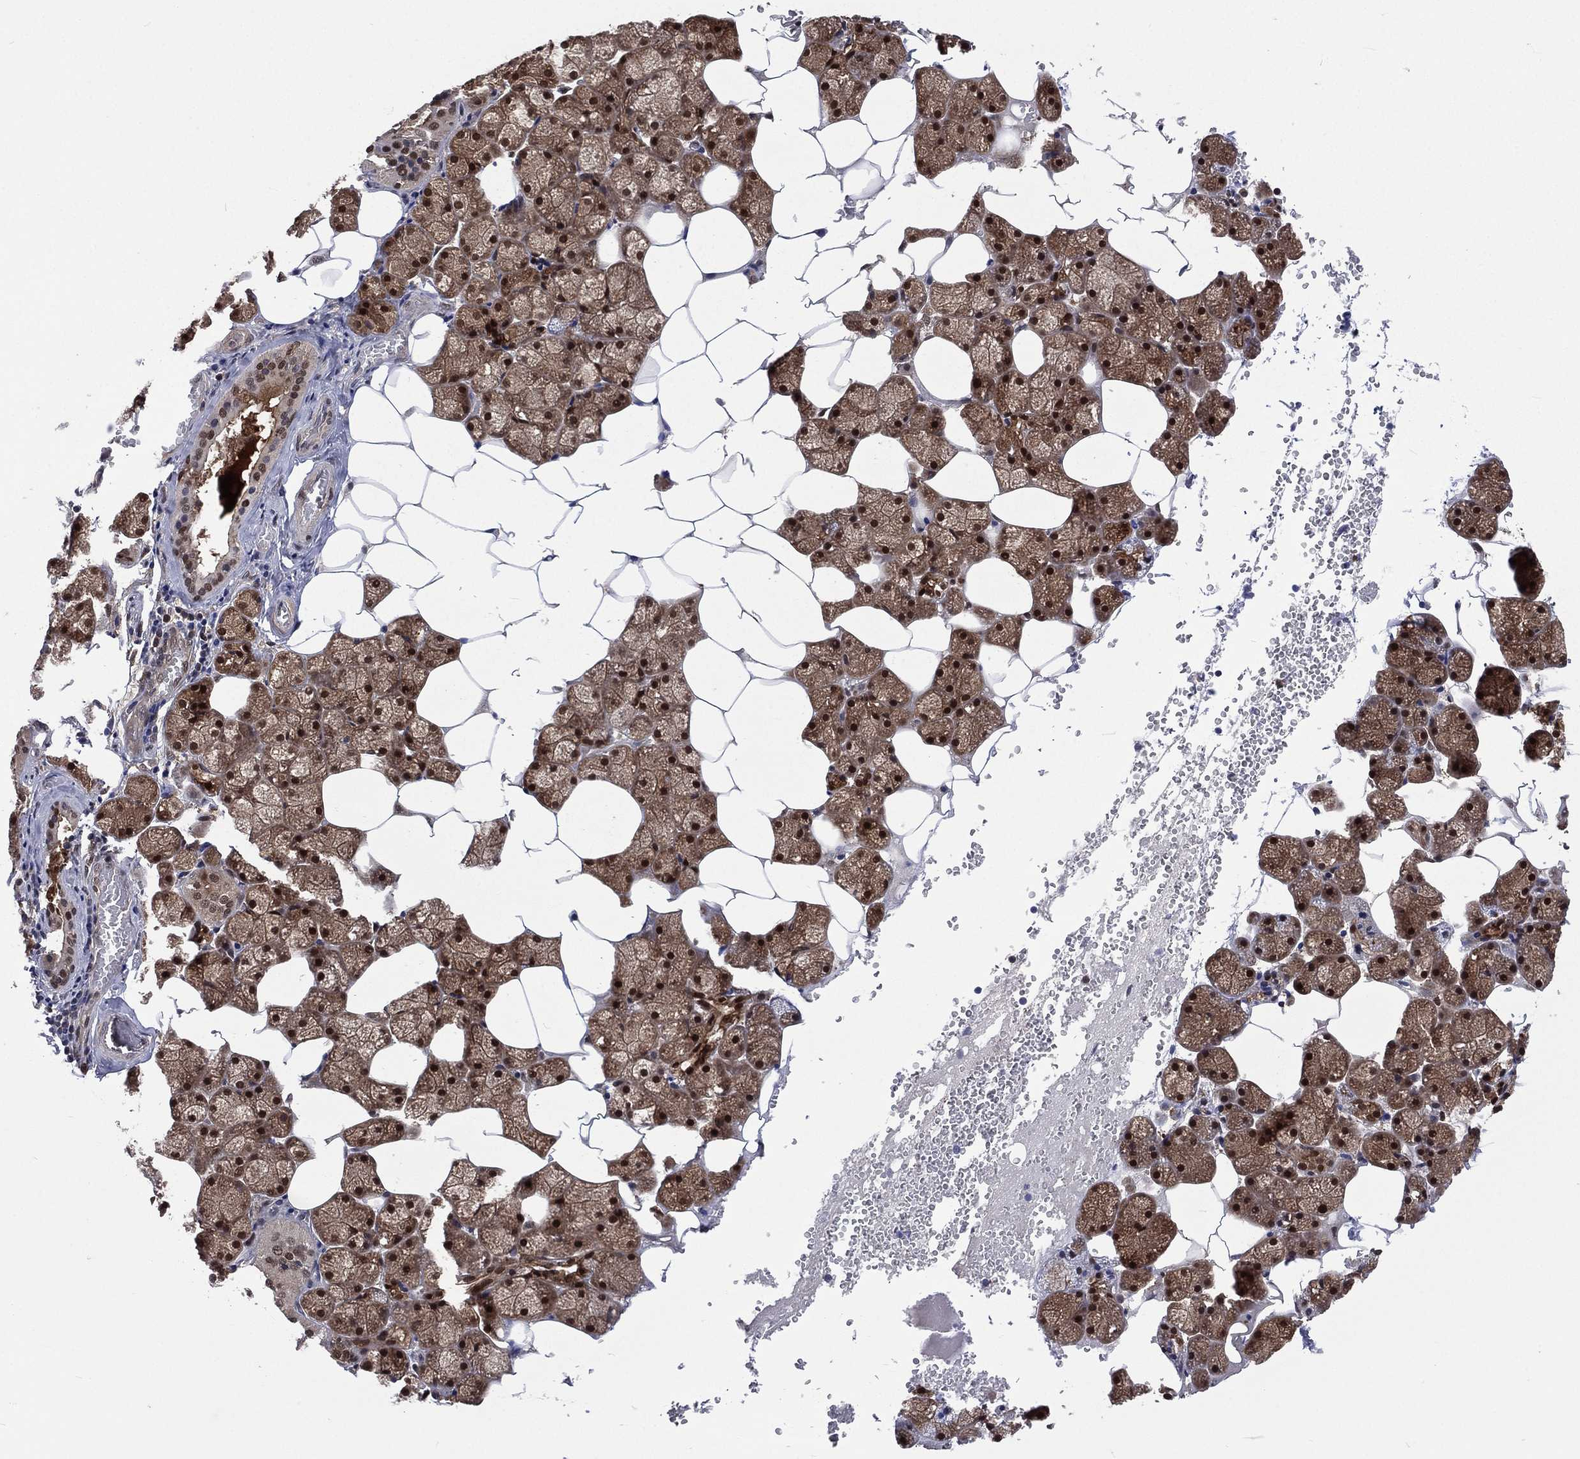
{"staining": {"intensity": "moderate", "quantity": ">75%", "location": "cytoplasmic/membranous,nuclear"}, "tissue": "salivary gland", "cell_type": "Glandular cells", "image_type": "normal", "snomed": [{"axis": "morphology", "description": "Normal tissue, NOS"}, {"axis": "topography", "description": "Salivary gland"}], "caption": "Benign salivary gland demonstrates moderate cytoplasmic/membranous,nuclear expression in approximately >75% of glandular cells The staining was performed using DAB, with brown indicating positive protein expression. Nuclei are stained blue with hematoxylin..", "gene": "MTAP", "patient": {"sex": "male", "age": 38}}